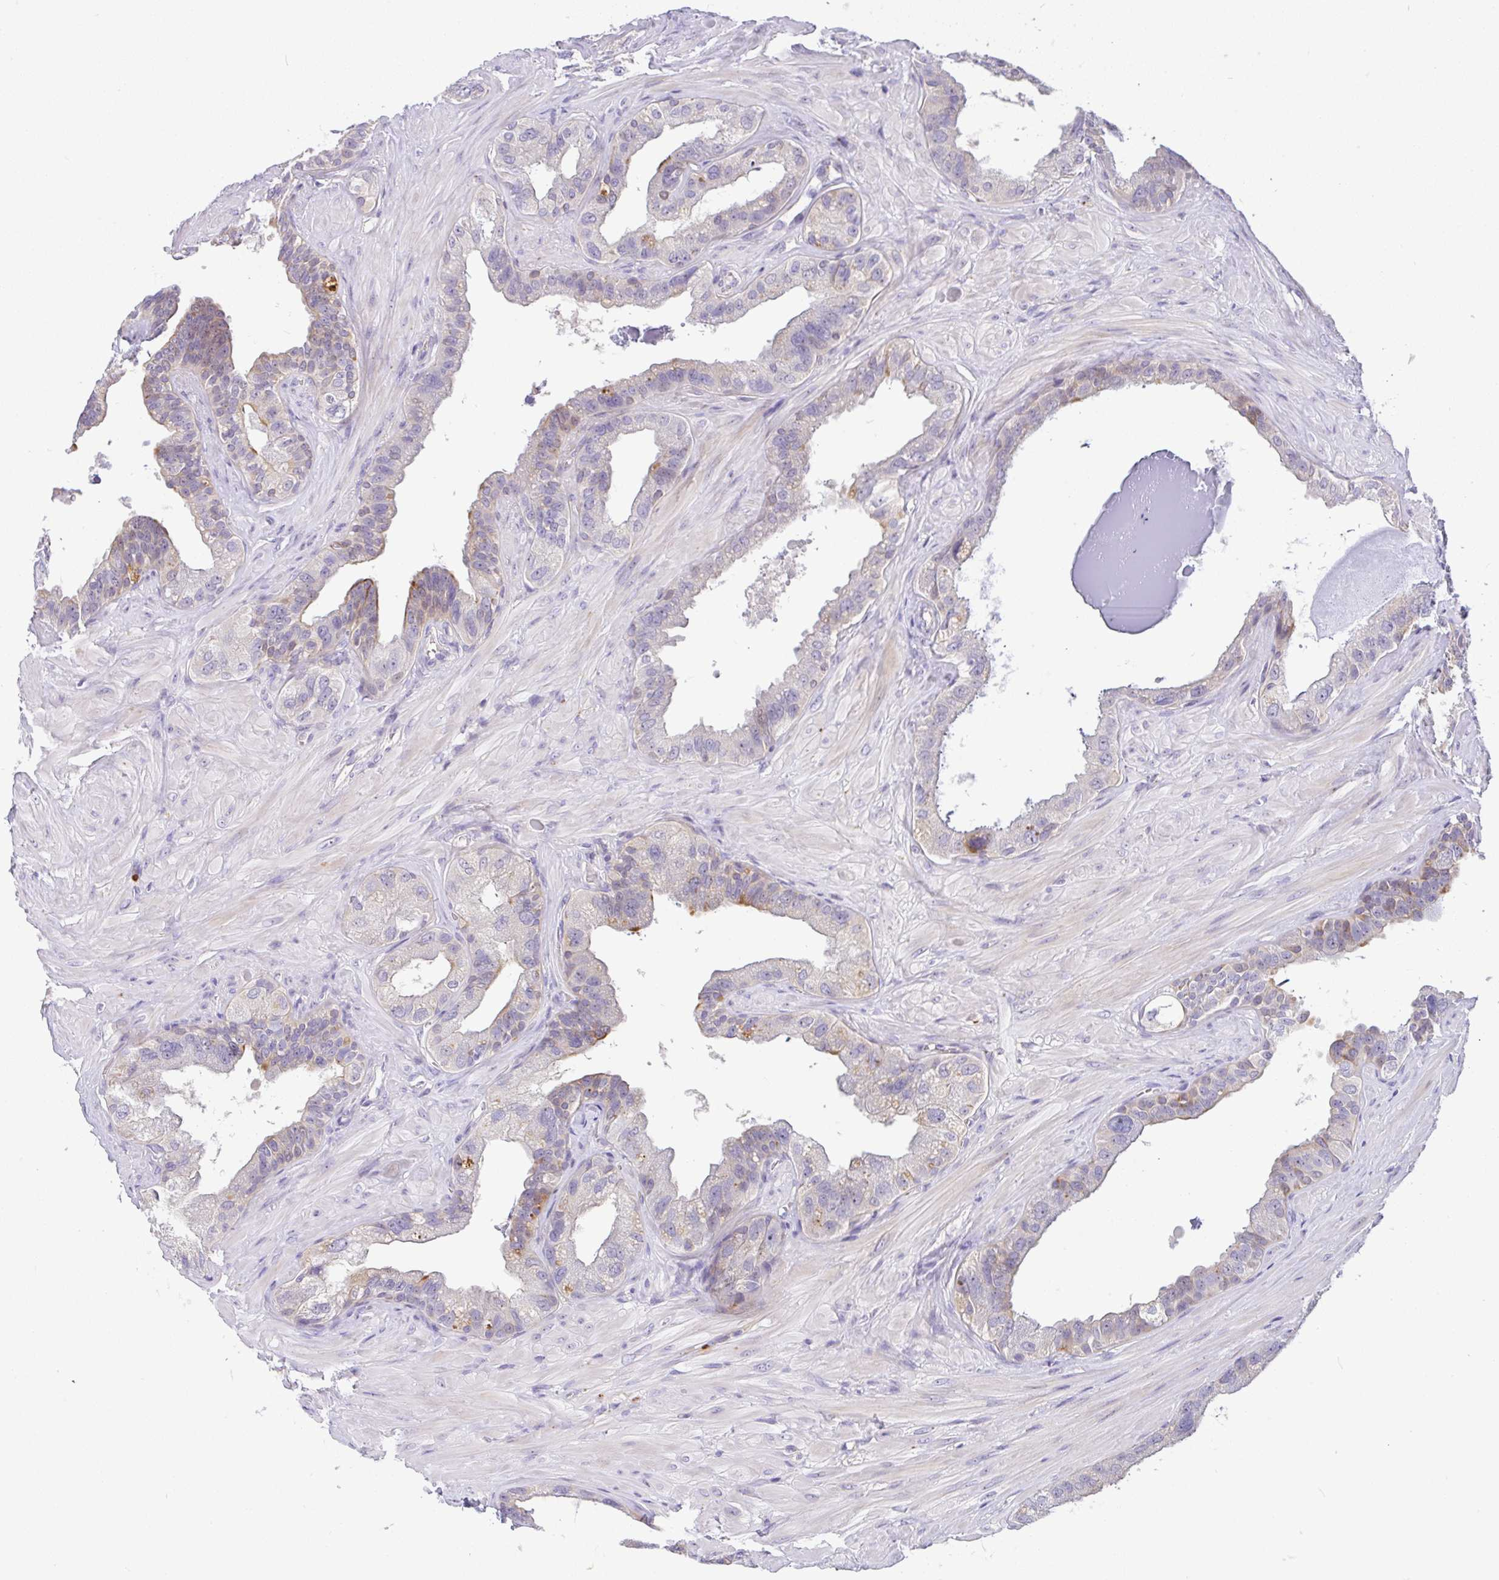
{"staining": {"intensity": "strong", "quantity": "<25%", "location": "cytoplasmic/membranous"}, "tissue": "seminal vesicle", "cell_type": "Glandular cells", "image_type": "normal", "snomed": [{"axis": "morphology", "description": "Normal tissue, NOS"}, {"axis": "topography", "description": "Seminal veicle"}, {"axis": "topography", "description": "Peripheral nerve tissue"}], "caption": "Glandular cells display medium levels of strong cytoplasmic/membranous expression in approximately <25% of cells in normal seminal vesicle.", "gene": "EPN3", "patient": {"sex": "male", "age": 76}}